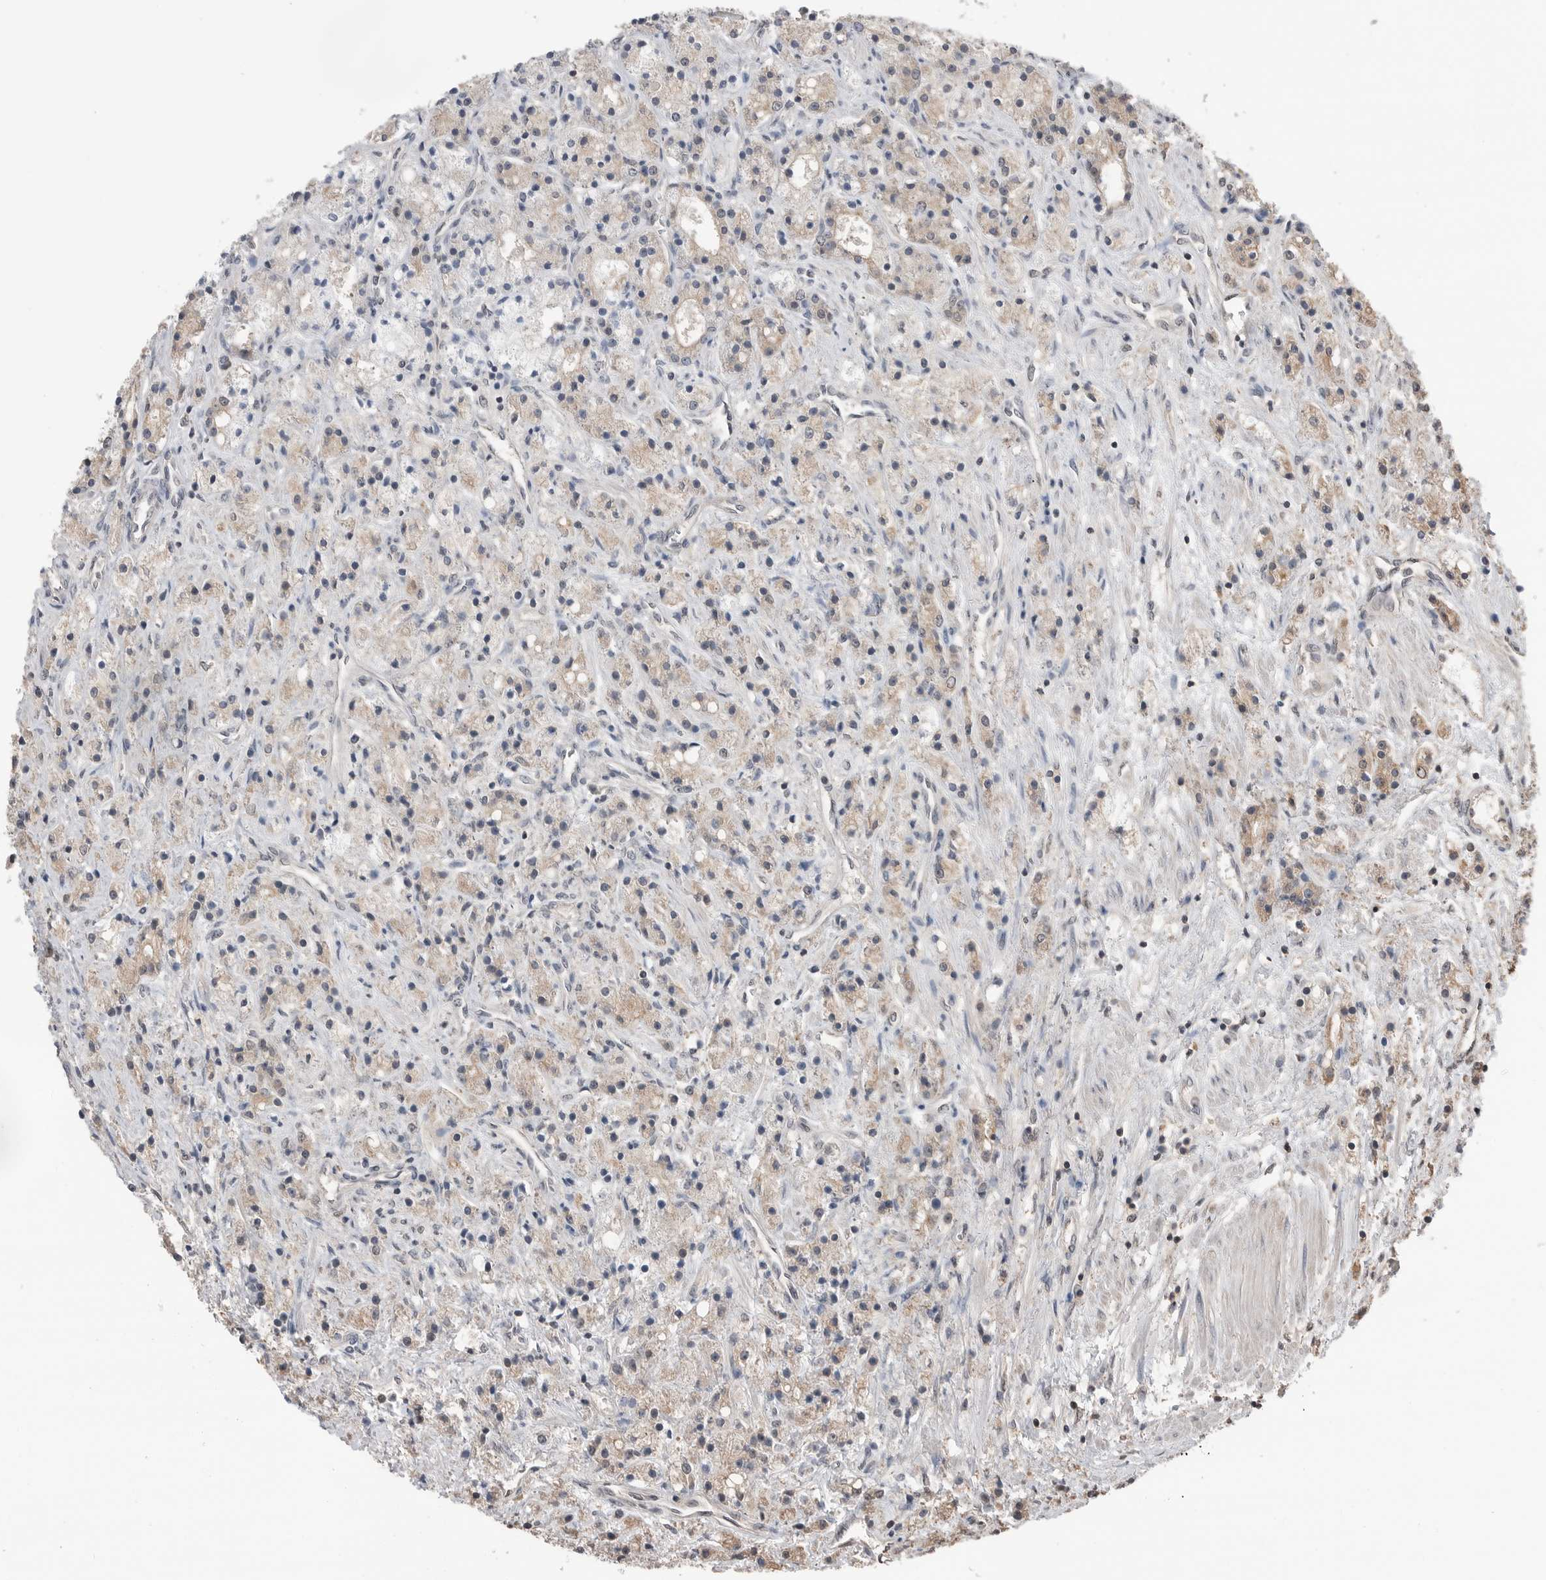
{"staining": {"intensity": "weak", "quantity": "<25%", "location": "cytoplasmic/membranous"}, "tissue": "prostate cancer", "cell_type": "Tumor cells", "image_type": "cancer", "snomed": [{"axis": "morphology", "description": "Adenocarcinoma, High grade"}, {"axis": "topography", "description": "Prostate"}], "caption": "The IHC photomicrograph has no significant positivity in tumor cells of prostate cancer (adenocarcinoma (high-grade)) tissue.", "gene": "PEAK1", "patient": {"sex": "male", "age": 60}}